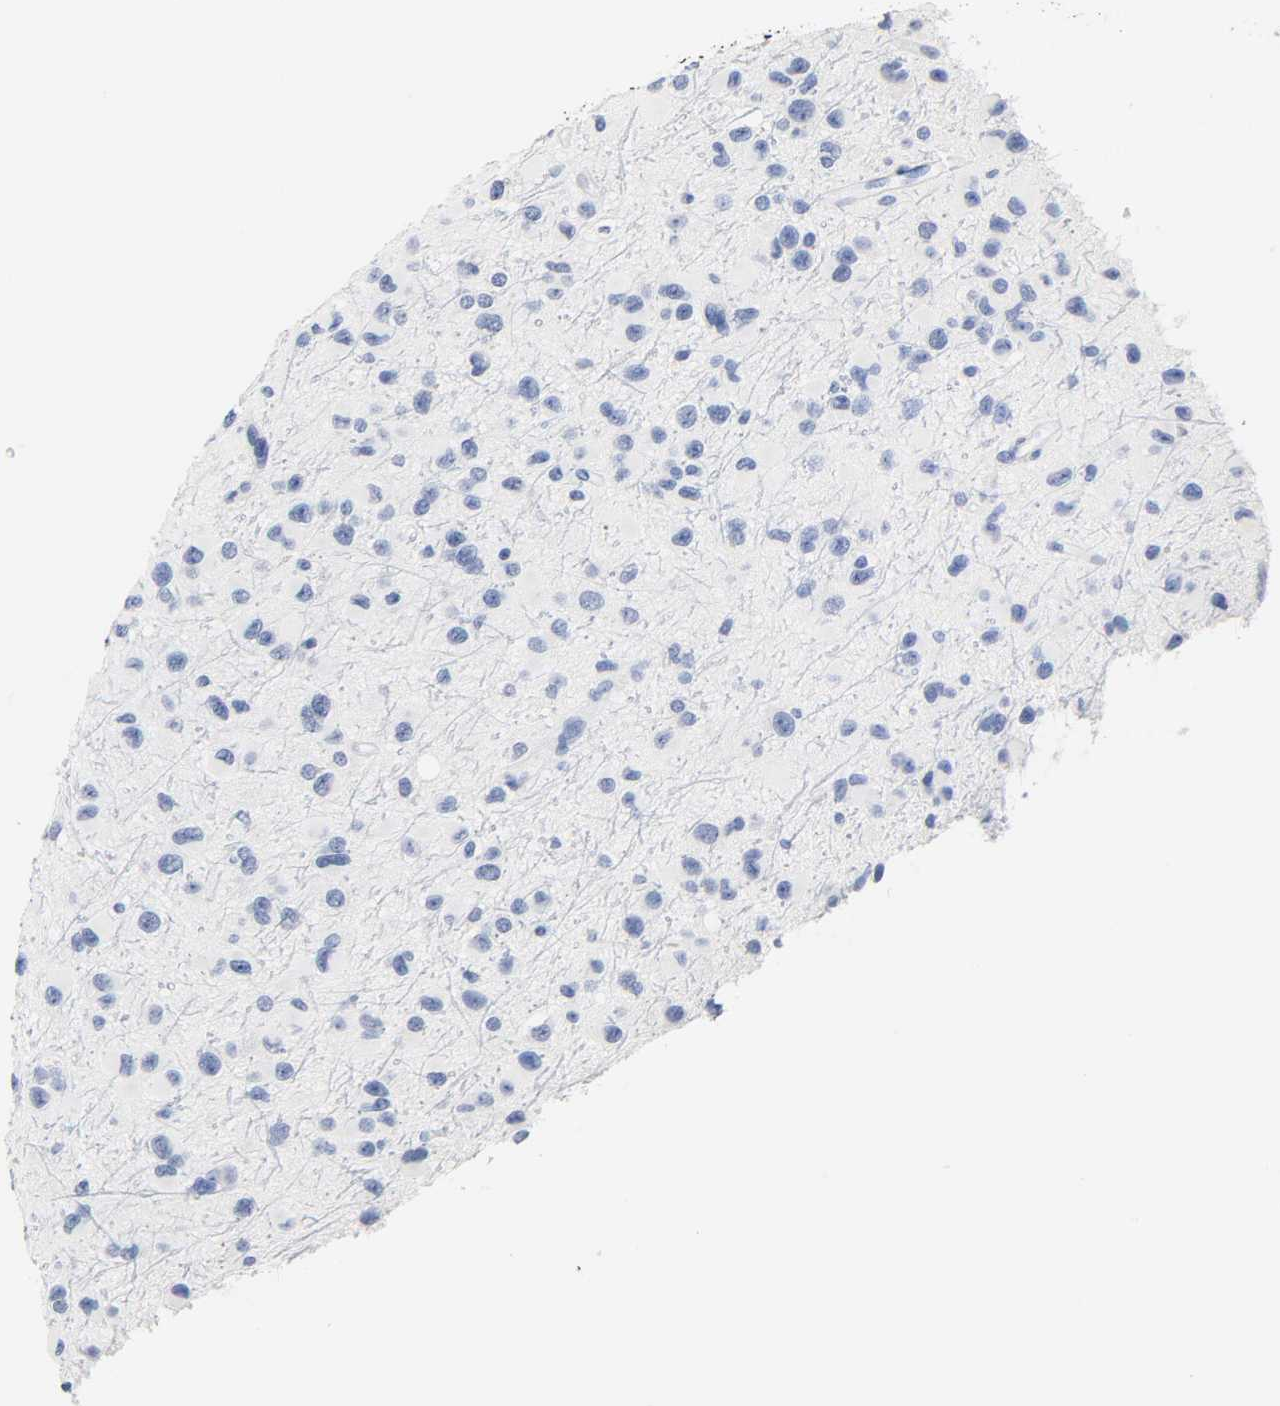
{"staining": {"intensity": "negative", "quantity": "none", "location": "none"}, "tissue": "glioma", "cell_type": "Tumor cells", "image_type": "cancer", "snomed": [{"axis": "morphology", "description": "Glioma, malignant, Low grade"}, {"axis": "topography", "description": "Brain"}], "caption": "DAB immunohistochemical staining of low-grade glioma (malignant) reveals no significant staining in tumor cells.", "gene": "ACP3", "patient": {"sex": "male", "age": 42}}